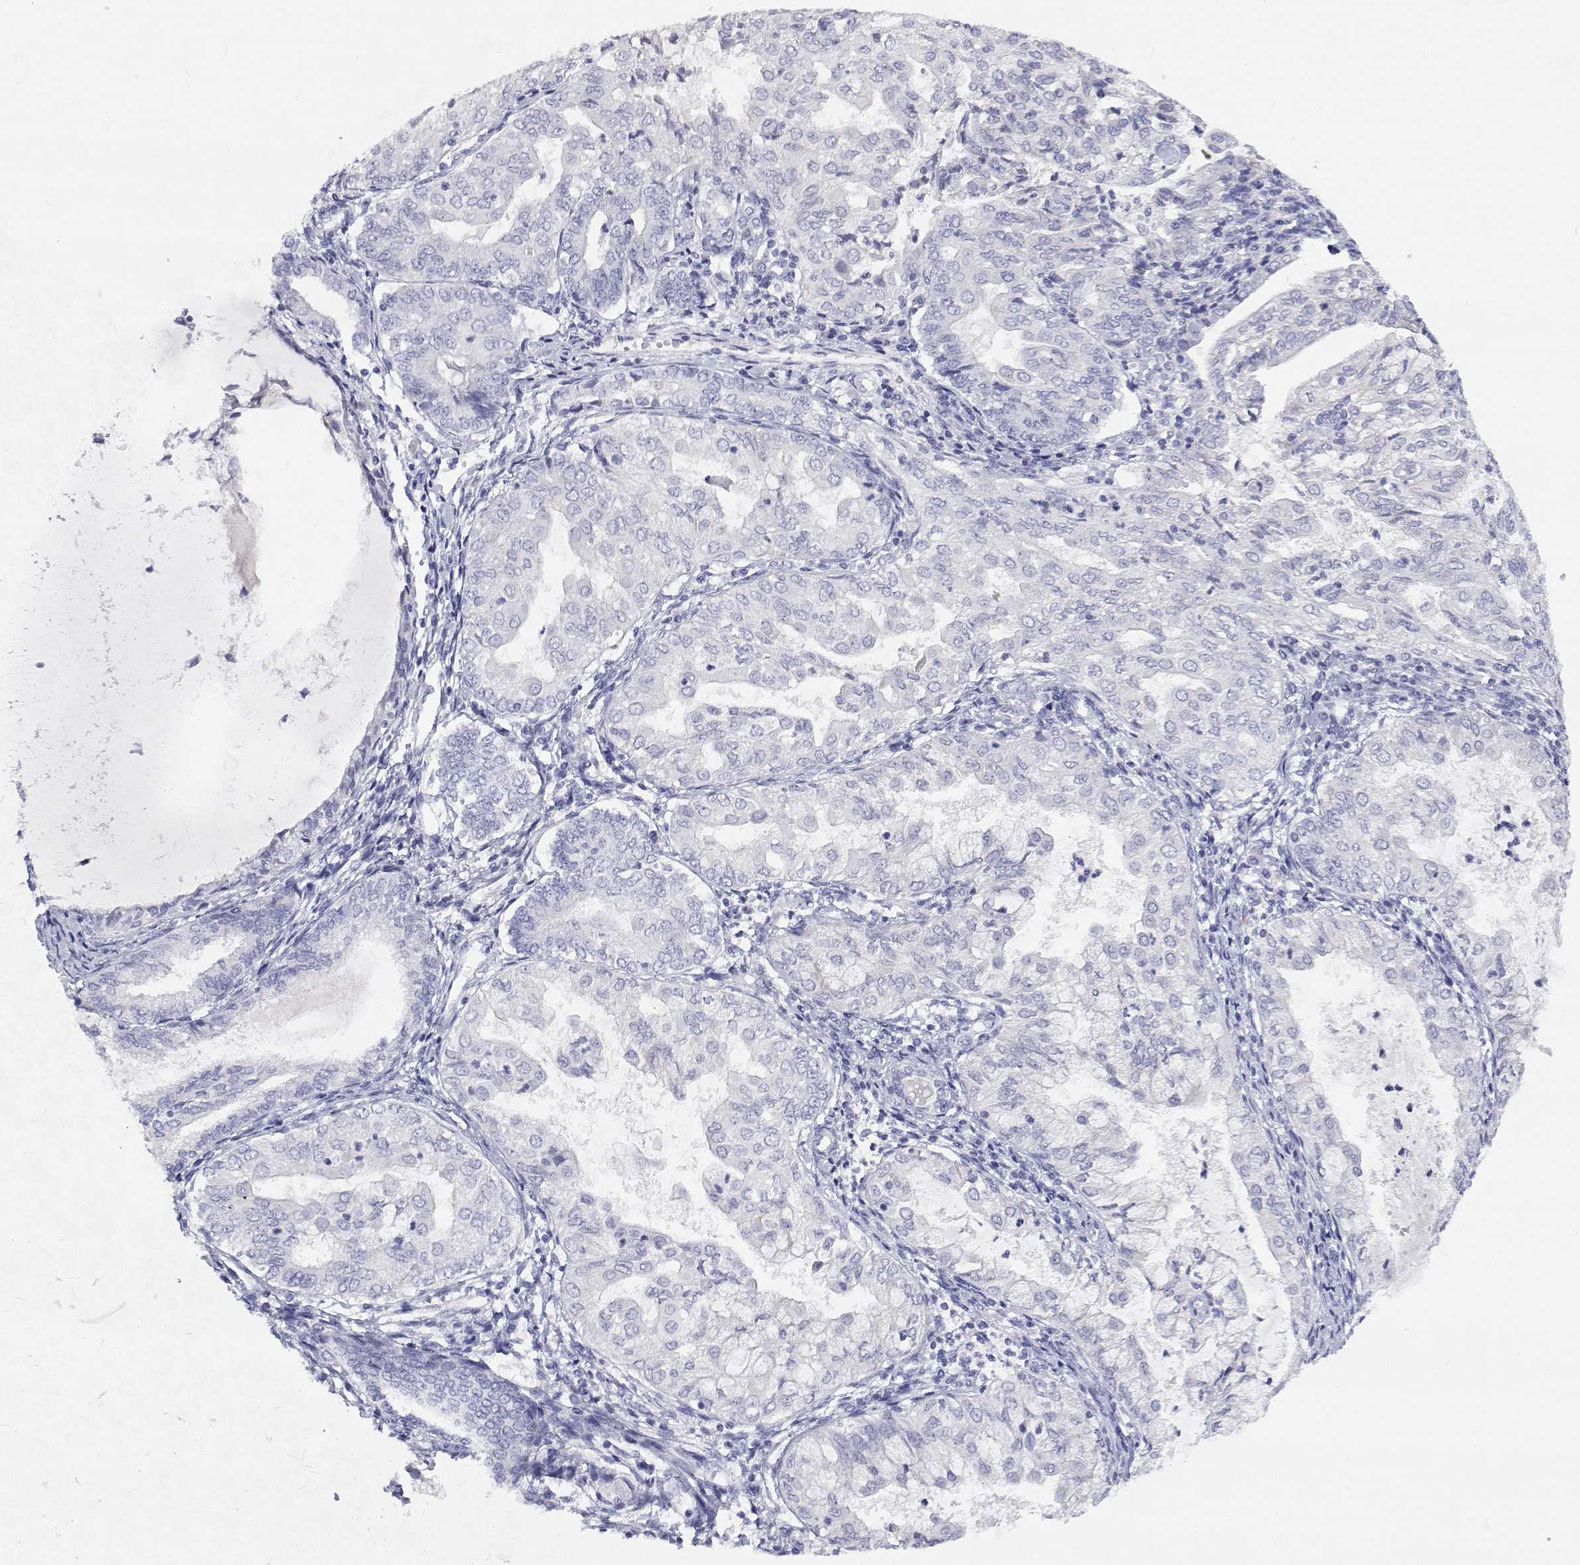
{"staining": {"intensity": "negative", "quantity": "none", "location": "none"}, "tissue": "endometrial cancer", "cell_type": "Tumor cells", "image_type": "cancer", "snomed": [{"axis": "morphology", "description": "Adenocarcinoma, NOS"}, {"axis": "topography", "description": "Endometrium"}], "caption": "Endometrial cancer was stained to show a protein in brown. There is no significant staining in tumor cells.", "gene": "NCR2", "patient": {"sex": "female", "age": 68}}